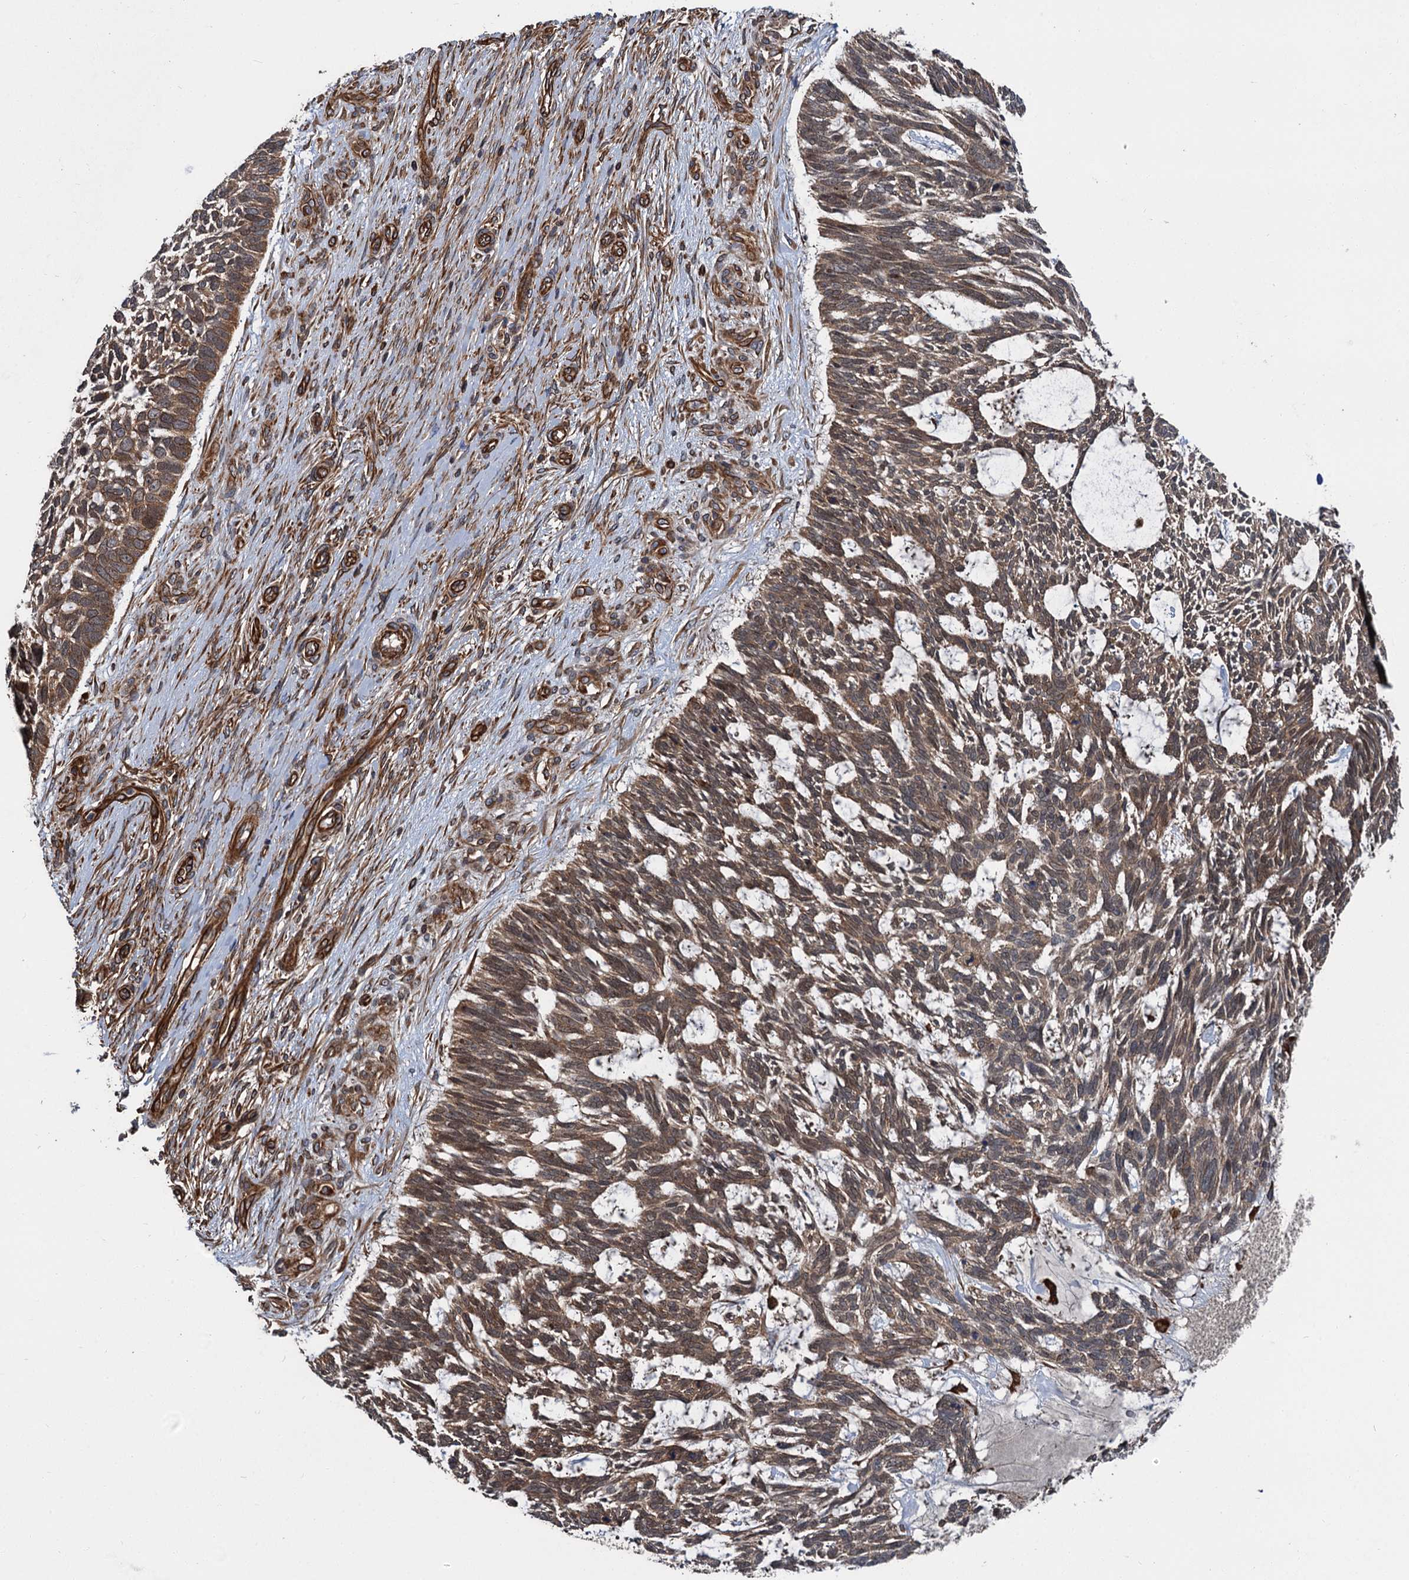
{"staining": {"intensity": "moderate", "quantity": ">75%", "location": "cytoplasmic/membranous"}, "tissue": "skin cancer", "cell_type": "Tumor cells", "image_type": "cancer", "snomed": [{"axis": "morphology", "description": "Basal cell carcinoma"}, {"axis": "topography", "description": "Skin"}], "caption": "Brown immunohistochemical staining in human skin basal cell carcinoma reveals moderate cytoplasmic/membranous expression in approximately >75% of tumor cells. The staining was performed using DAB (3,3'-diaminobenzidine), with brown indicating positive protein expression. Nuclei are stained blue with hematoxylin.", "gene": "ZFYVE19", "patient": {"sex": "male", "age": 88}}